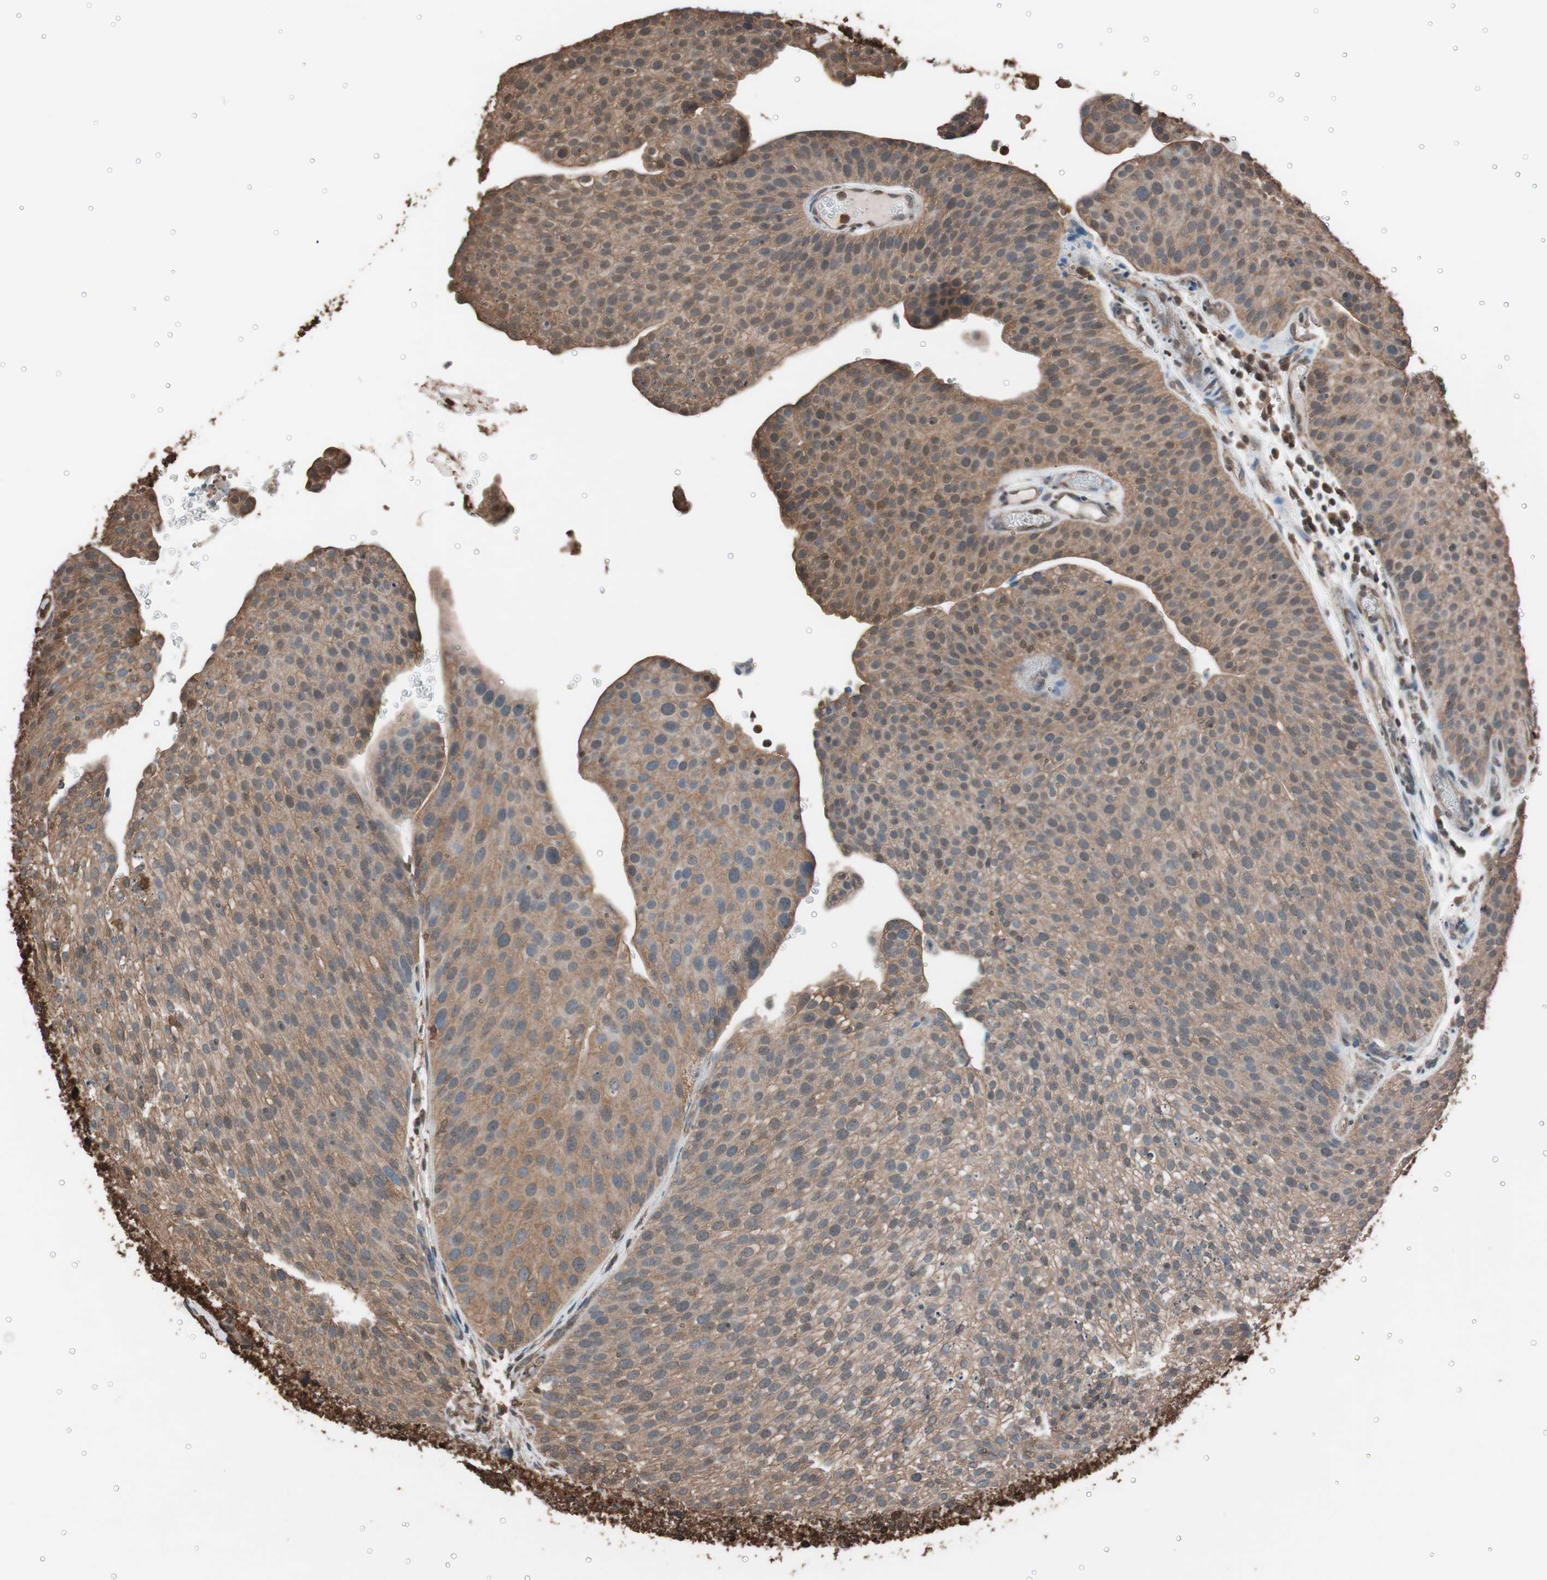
{"staining": {"intensity": "moderate", "quantity": ">75%", "location": "cytoplasmic/membranous"}, "tissue": "urothelial cancer", "cell_type": "Tumor cells", "image_type": "cancer", "snomed": [{"axis": "morphology", "description": "Urothelial carcinoma, Low grade"}, {"axis": "topography", "description": "Smooth muscle"}, {"axis": "topography", "description": "Urinary bladder"}], "caption": "Immunohistochemistry (IHC) of human low-grade urothelial carcinoma displays medium levels of moderate cytoplasmic/membranous positivity in about >75% of tumor cells.", "gene": "CALM2", "patient": {"sex": "male", "age": 60}}